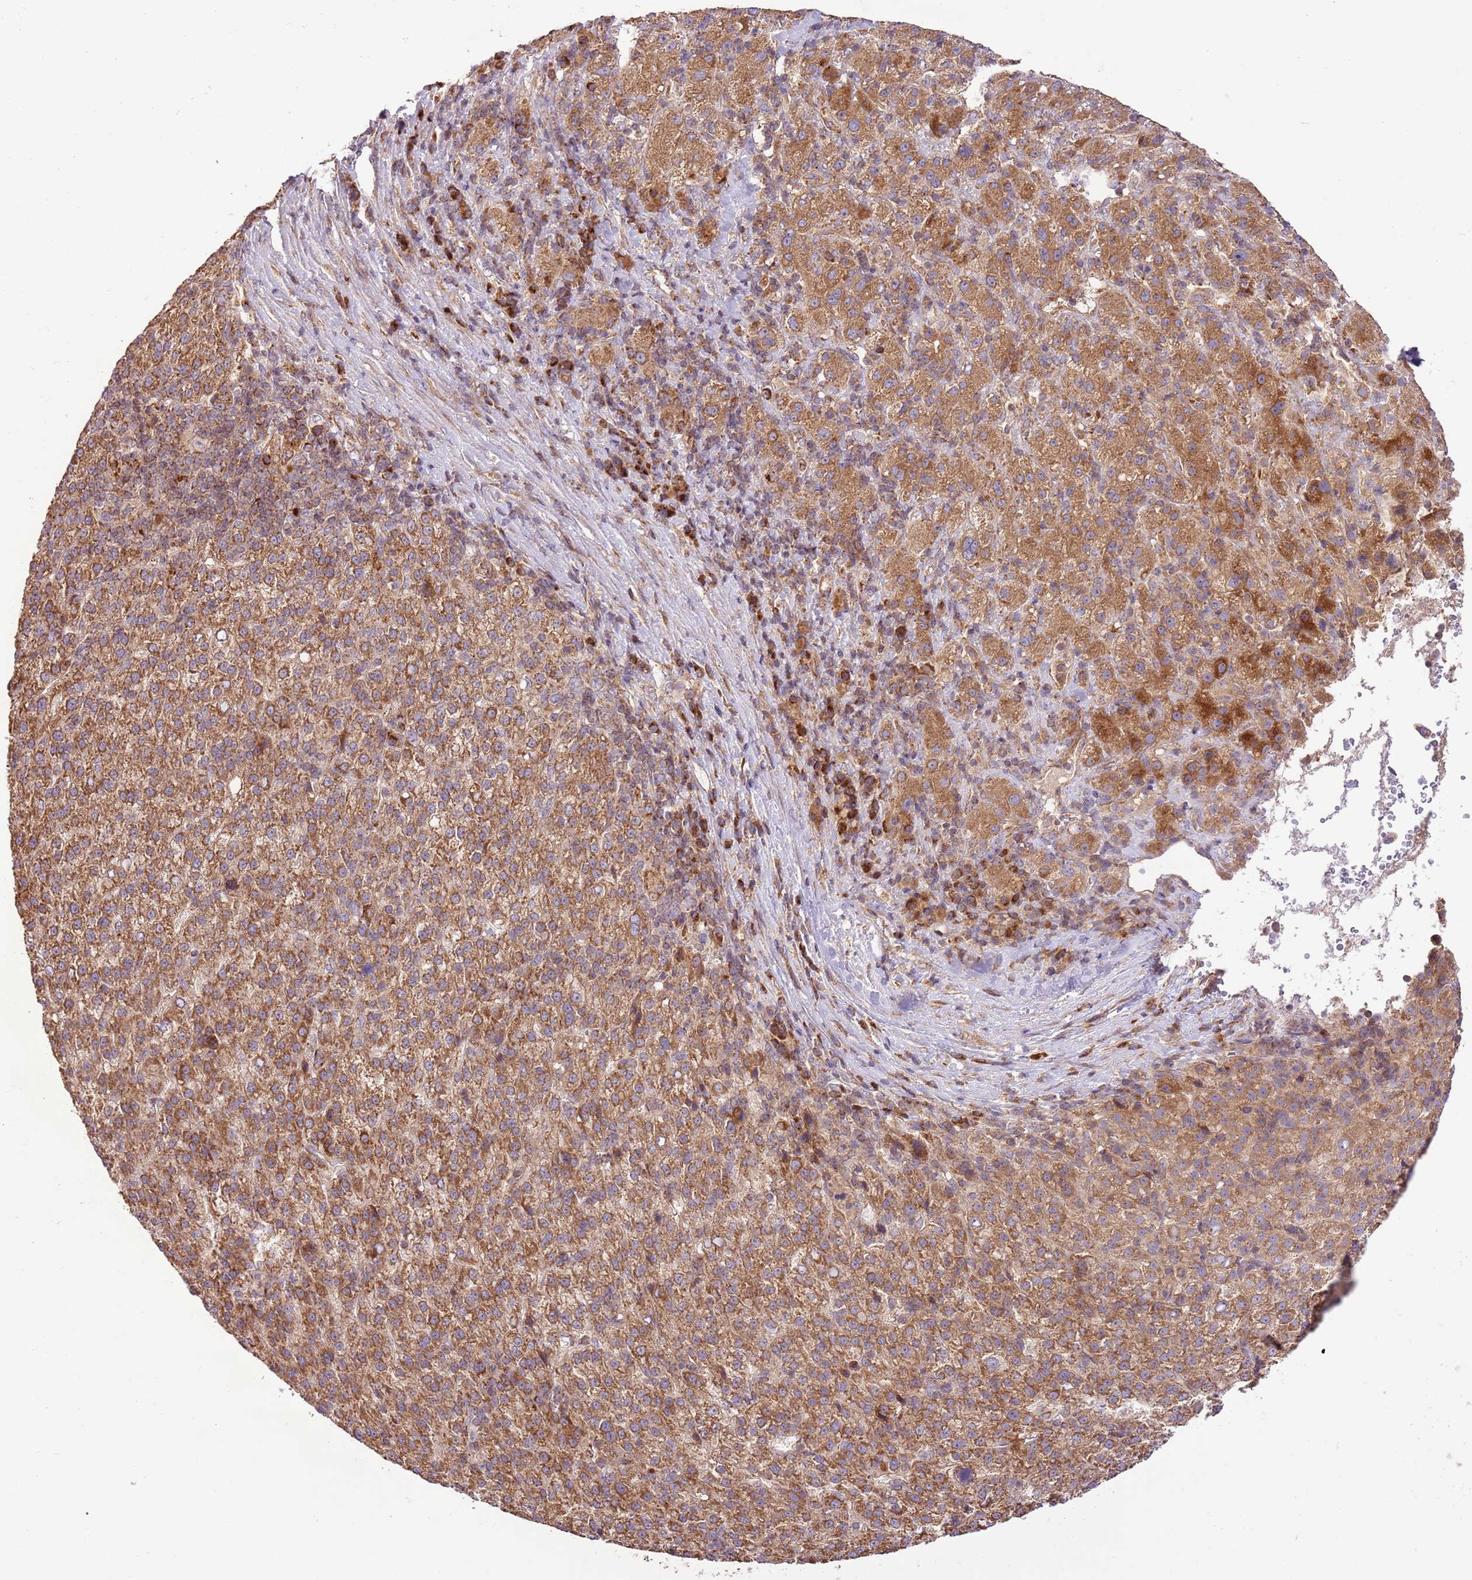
{"staining": {"intensity": "moderate", "quantity": ">75%", "location": "cytoplasmic/membranous"}, "tissue": "liver cancer", "cell_type": "Tumor cells", "image_type": "cancer", "snomed": [{"axis": "morphology", "description": "Carcinoma, Hepatocellular, NOS"}, {"axis": "topography", "description": "Liver"}], "caption": "Immunohistochemical staining of liver cancer reveals medium levels of moderate cytoplasmic/membranous protein staining in about >75% of tumor cells.", "gene": "SPATA2L", "patient": {"sex": "female", "age": 58}}